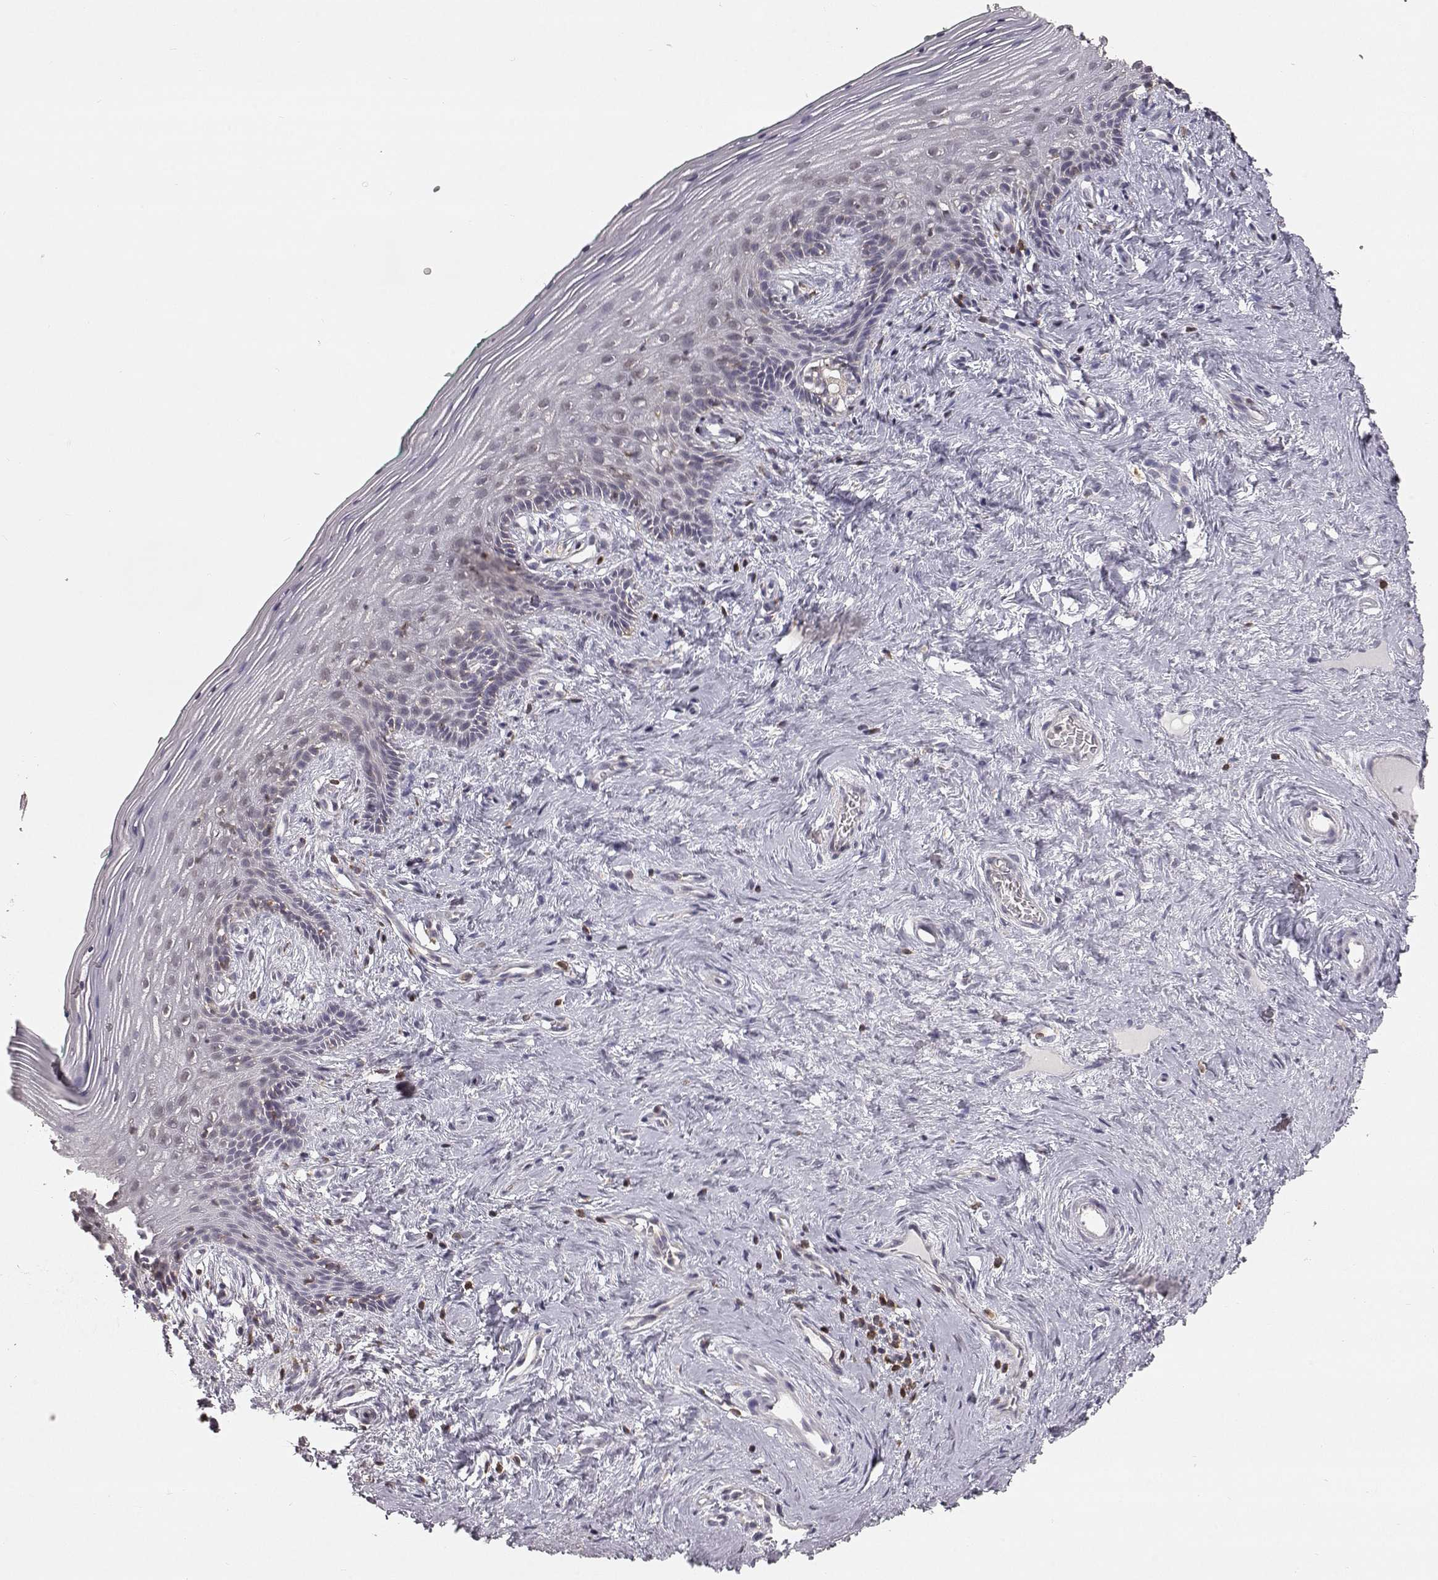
{"staining": {"intensity": "negative", "quantity": "none", "location": "none"}, "tissue": "vagina", "cell_type": "Squamous epithelial cells", "image_type": "normal", "snomed": [{"axis": "morphology", "description": "Normal tissue, NOS"}, {"axis": "topography", "description": "Vagina"}], "caption": "Micrograph shows no significant protein staining in squamous epithelial cells of unremarkable vagina. The staining was performed using DAB to visualize the protein expression in brown, while the nuclei were stained in blue with hematoxylin (Magnification: 20x).", "gene": "GRAP2", "patient": {"sex": "female", "age": 45}}